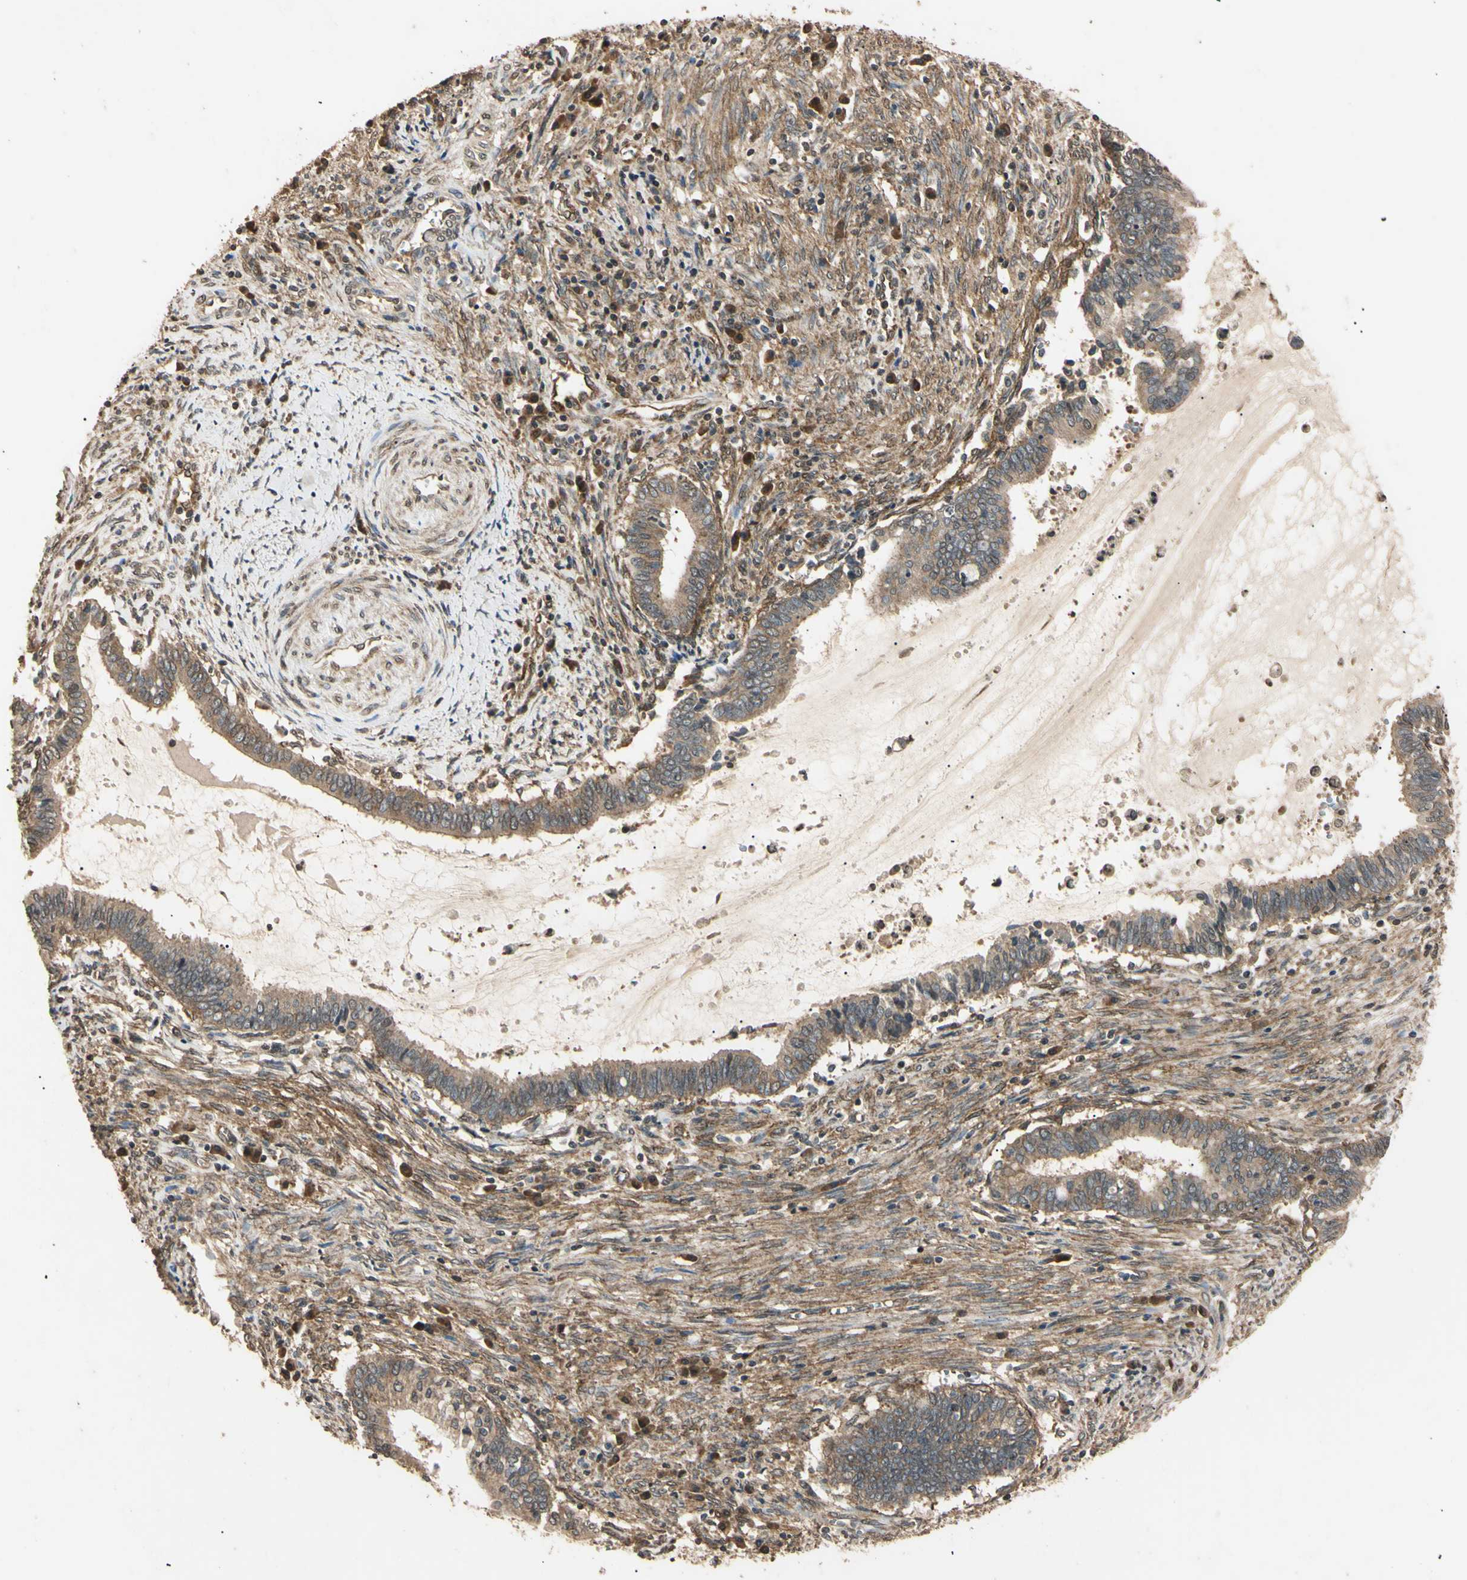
{"staining": {"intensity": "moderate", "quantity": "25%-75%", "location": "cytoplasmic/membranous"}, "tissue": "cervical cancer", "cell_type": "Tumor cells", "image_type": "cancer", "snomed": [{"axis": "morphology", "description": "Adenocarcinoma, NOS"}, {"axis": "topography", "description": "Cervix"}], "caption": "An image of human cervical cancer (adenocarcinoma) stained for a protein reveals moderate cytoplasmic/membranous brown staining in tumor cells.", "gene": "EPN1", "patient": {"sex": "female", "age": 44}}